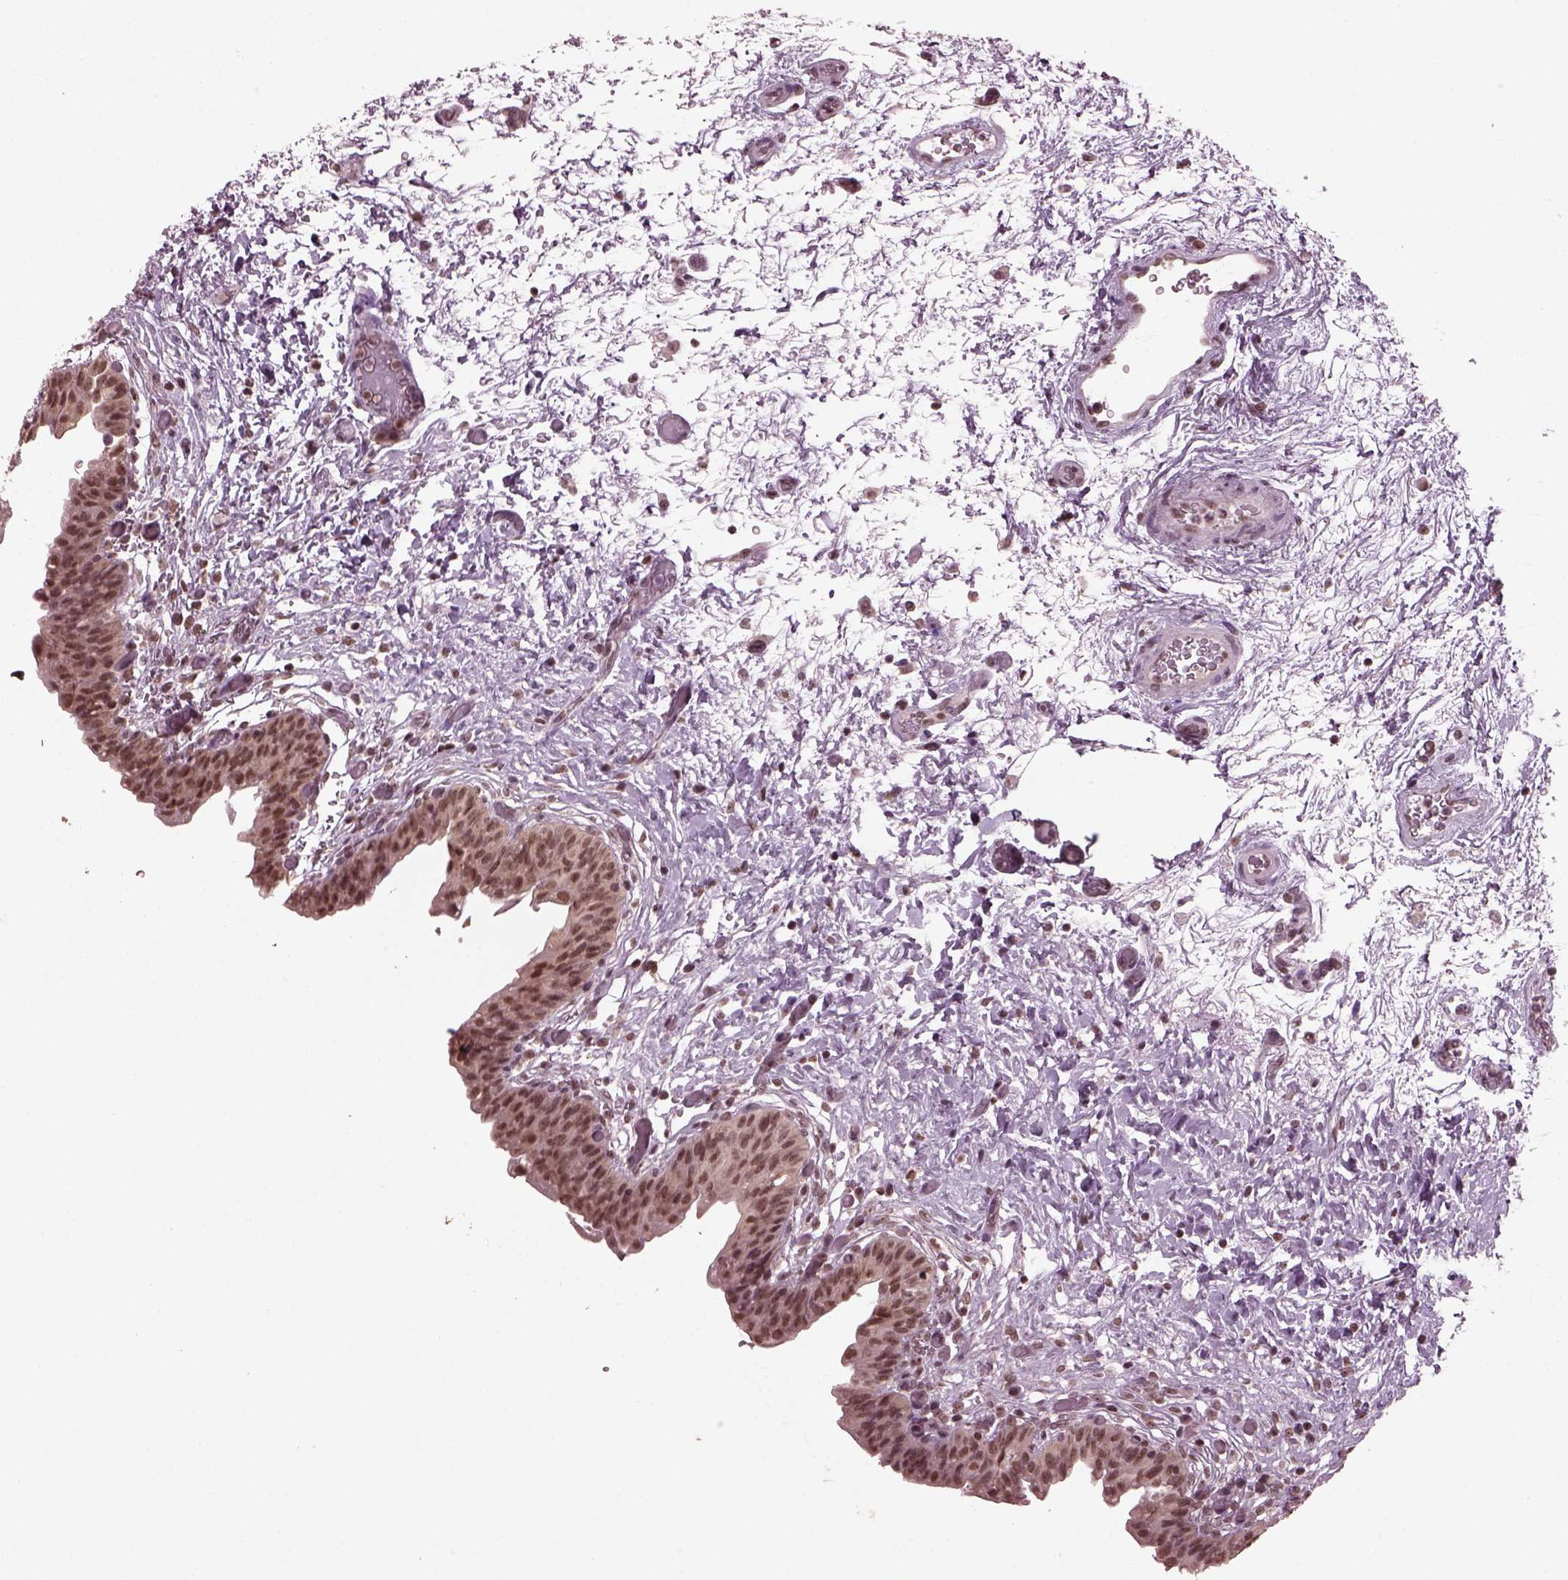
{"staining": {"intensity": "moderate", "quantity": ">75%", "location": "nuclear"}, "tissue": "urinary bladder", "cell_type": "Urothelial cells", "image_type": "normal", "snomed": [{"axis": "morphology", "description": "Normal tissue, NOS"}, {"axis": "topography", "description": "Urinary bladder"}], "caption": "Urothelial cells display medium levels of moderate nuclear positivity in approximately >75% of cells in benign urinary bladder. The protein of interest is shown in brown color, while the nuclei are stained blue.", "gene": "RUVBL2", "patient": {"sex": "male", "age": 69}}